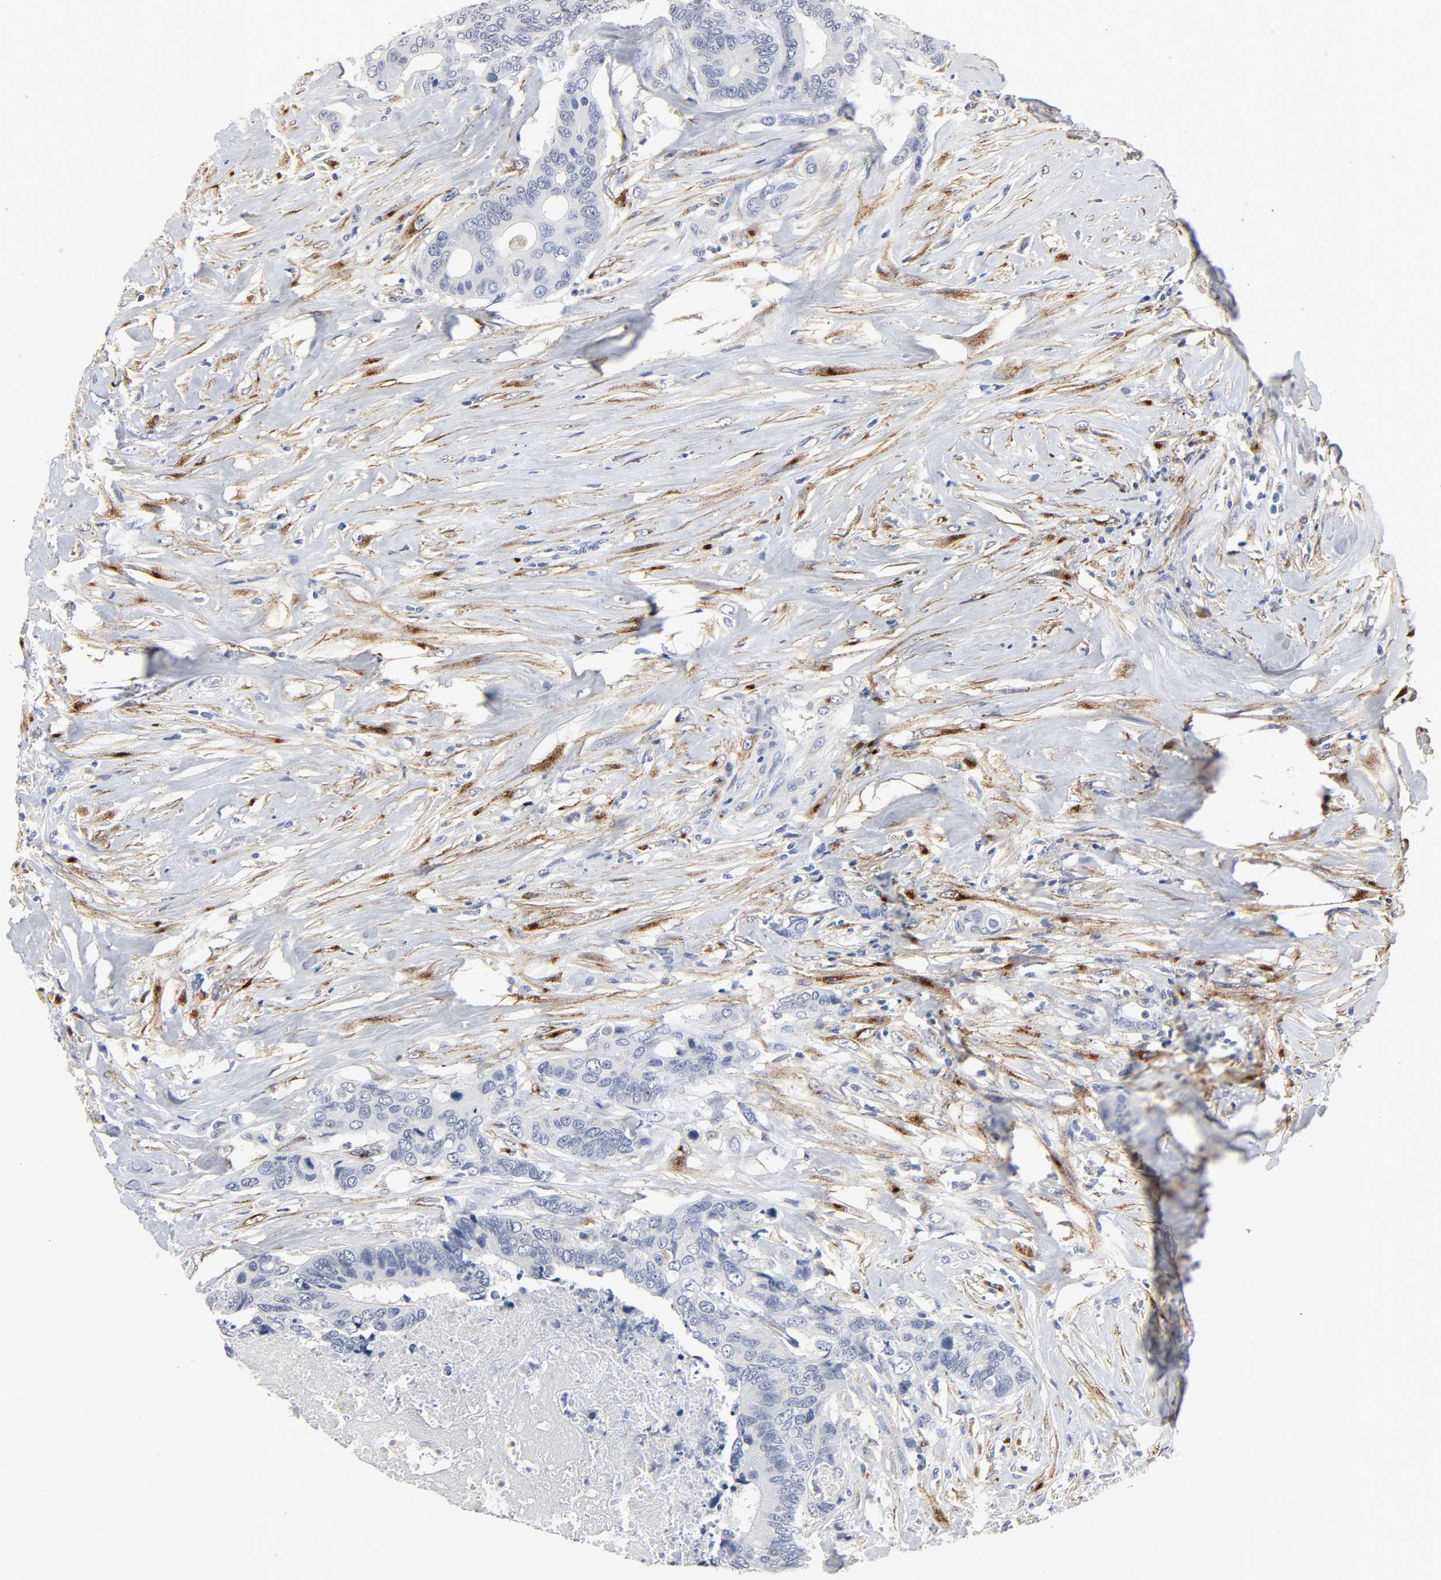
{"staining": {"intensity": "negative", "quantity": "none", "location": "none"}, "tissue": "colorectal cancer", "cell_type": "Tumor cells", "image_type": "cancer", "snomed": [{"axis": "morphology", "description": "Adenocarcinoma, NOS"}, {"axis": "topography", "description": "Rectum"}], "caption": "Immunohistochemistry of colorectal adenocarcinoma exhibits no expression in tumor cells.", "gene": "LRP1", "patient": {"sex": "male", "age": 55}}